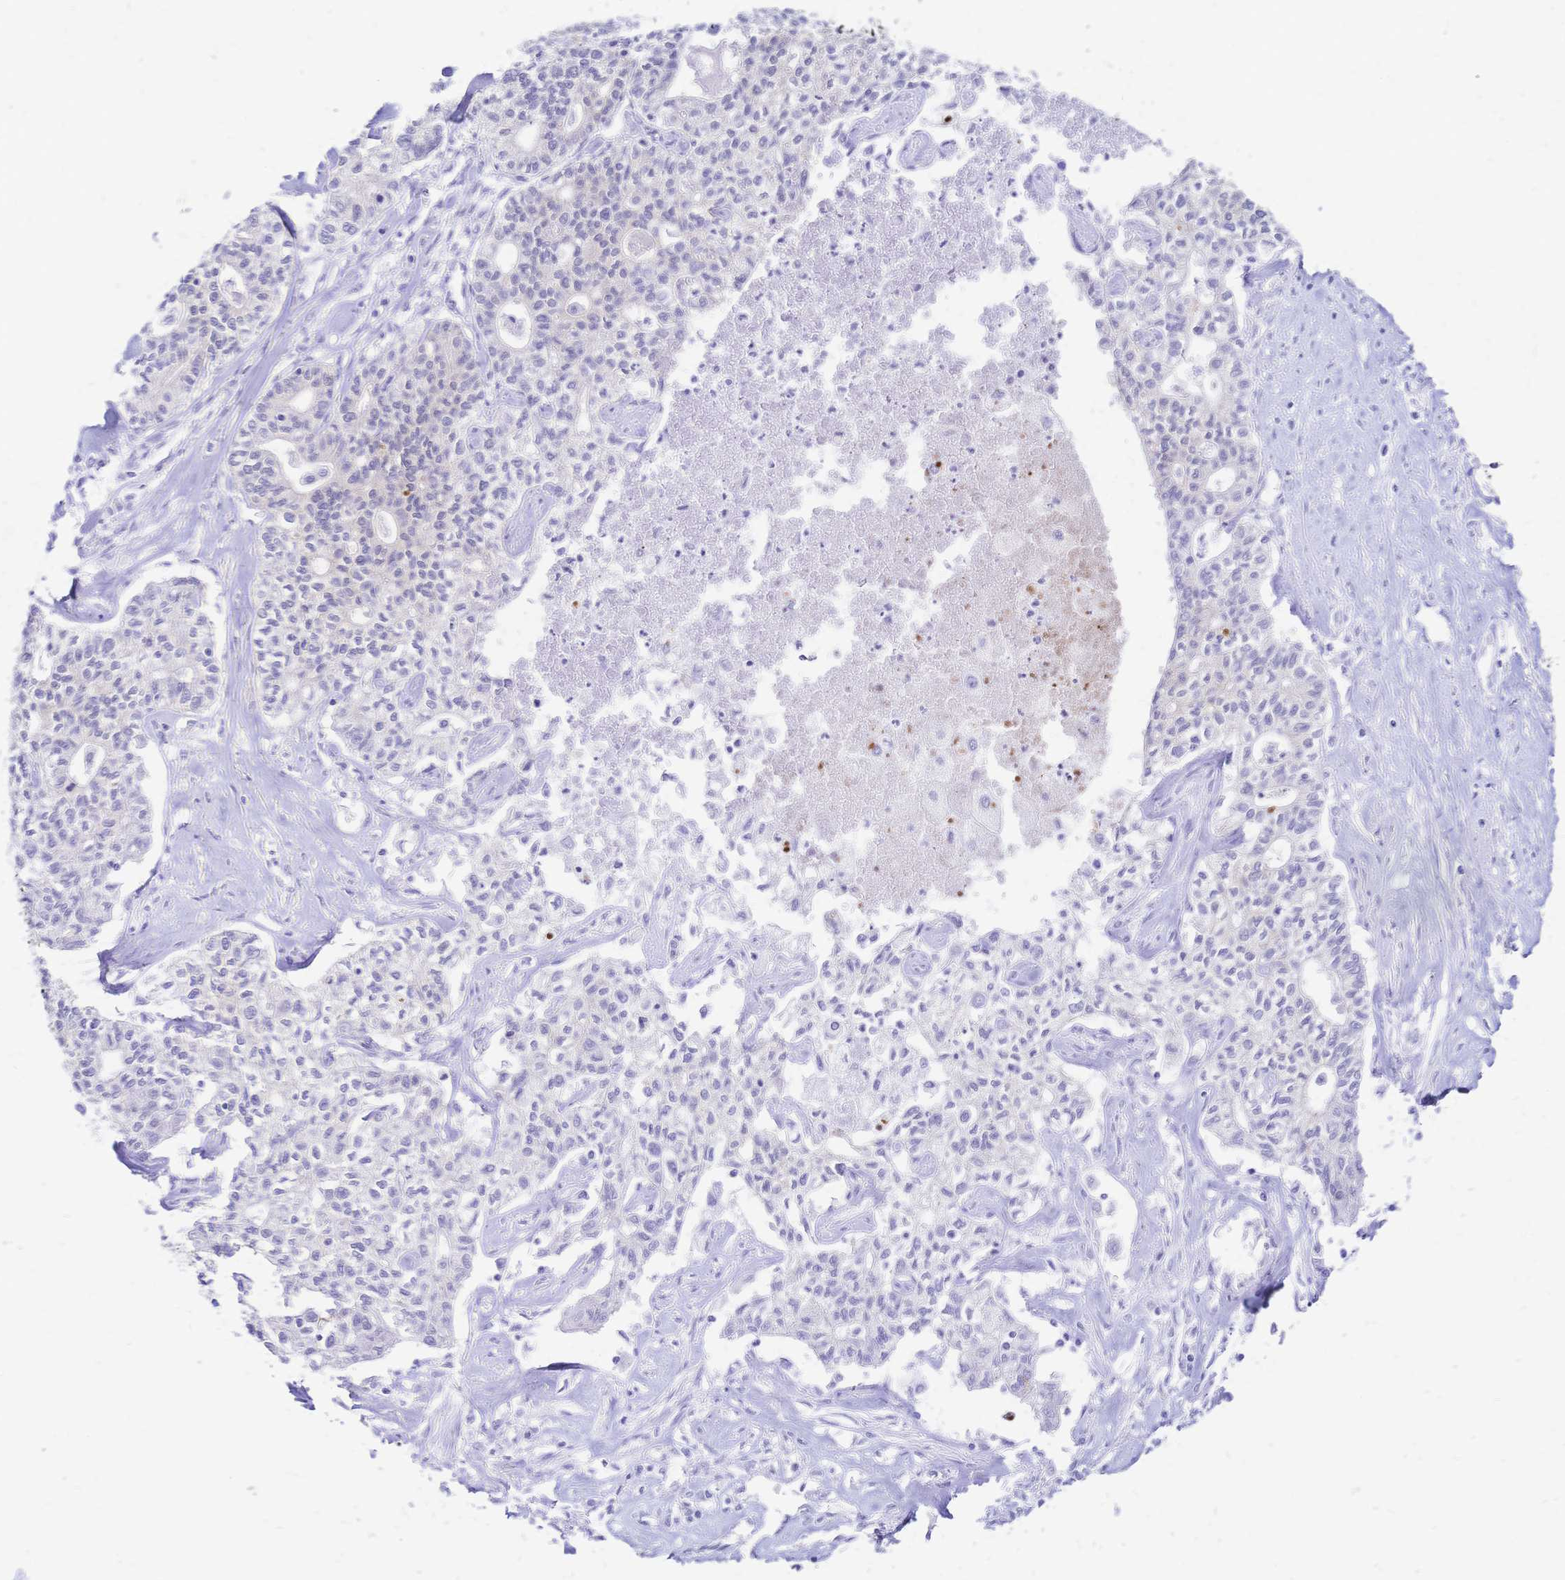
{"staining": {"intensity": "negative", "quantity": "none", "location": "none"}, "tissue": "liver cancer", "cell_type": "Tumor cells", "image_type": "cancer", "snomed": [{"axis": "morphology", "description": "Cholangiocarcinoma"}, {"axis": "topography", "description": "Liver"}], "caption": "IHC of cholangiocarcinoma (liver) exhibits no expression in tumor cells.", "gene": "GRB7", "patient": {"sex": "female", "age": 61}}